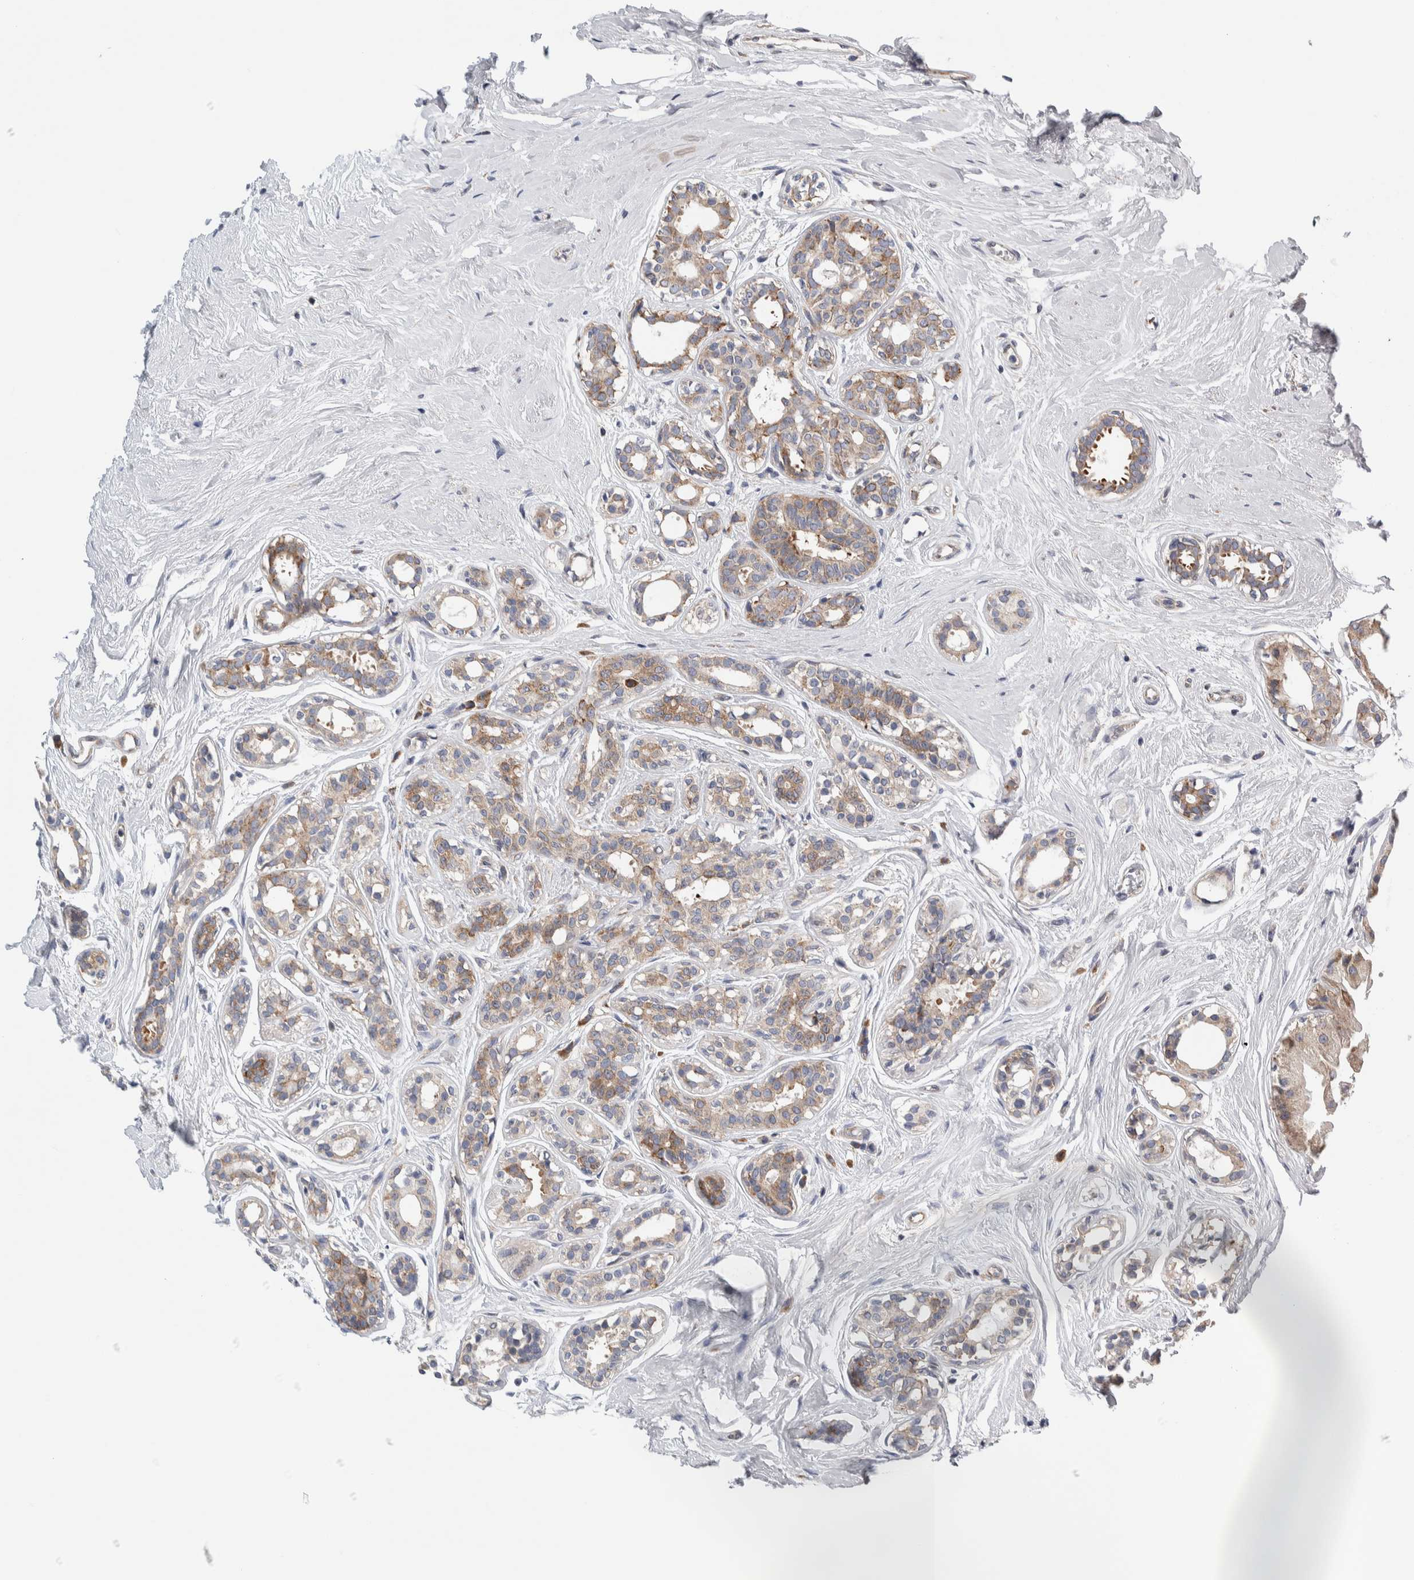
{"staining": {"intensity": "moderate", "quantity": "25%-75%", "location": "cytoplasmic/membranous"}, "tissue": "breast cancer", "cell_type": "Tumor cells", "image_type": "cancer", "snomed": [{"axis": "morphology", "description": "Duct carcinoma"}, {"axis": "topography", "description": "Breast"}], "caption": "Protein expression analysis of breast cancer (infiltrating ductal carcinoma) reveals moderate cytoplasmic/membranous staining in approximately 25%-75% of tumor cells.", "gene": "RACK1", "patient": {"sex": "female", "age": 55}}